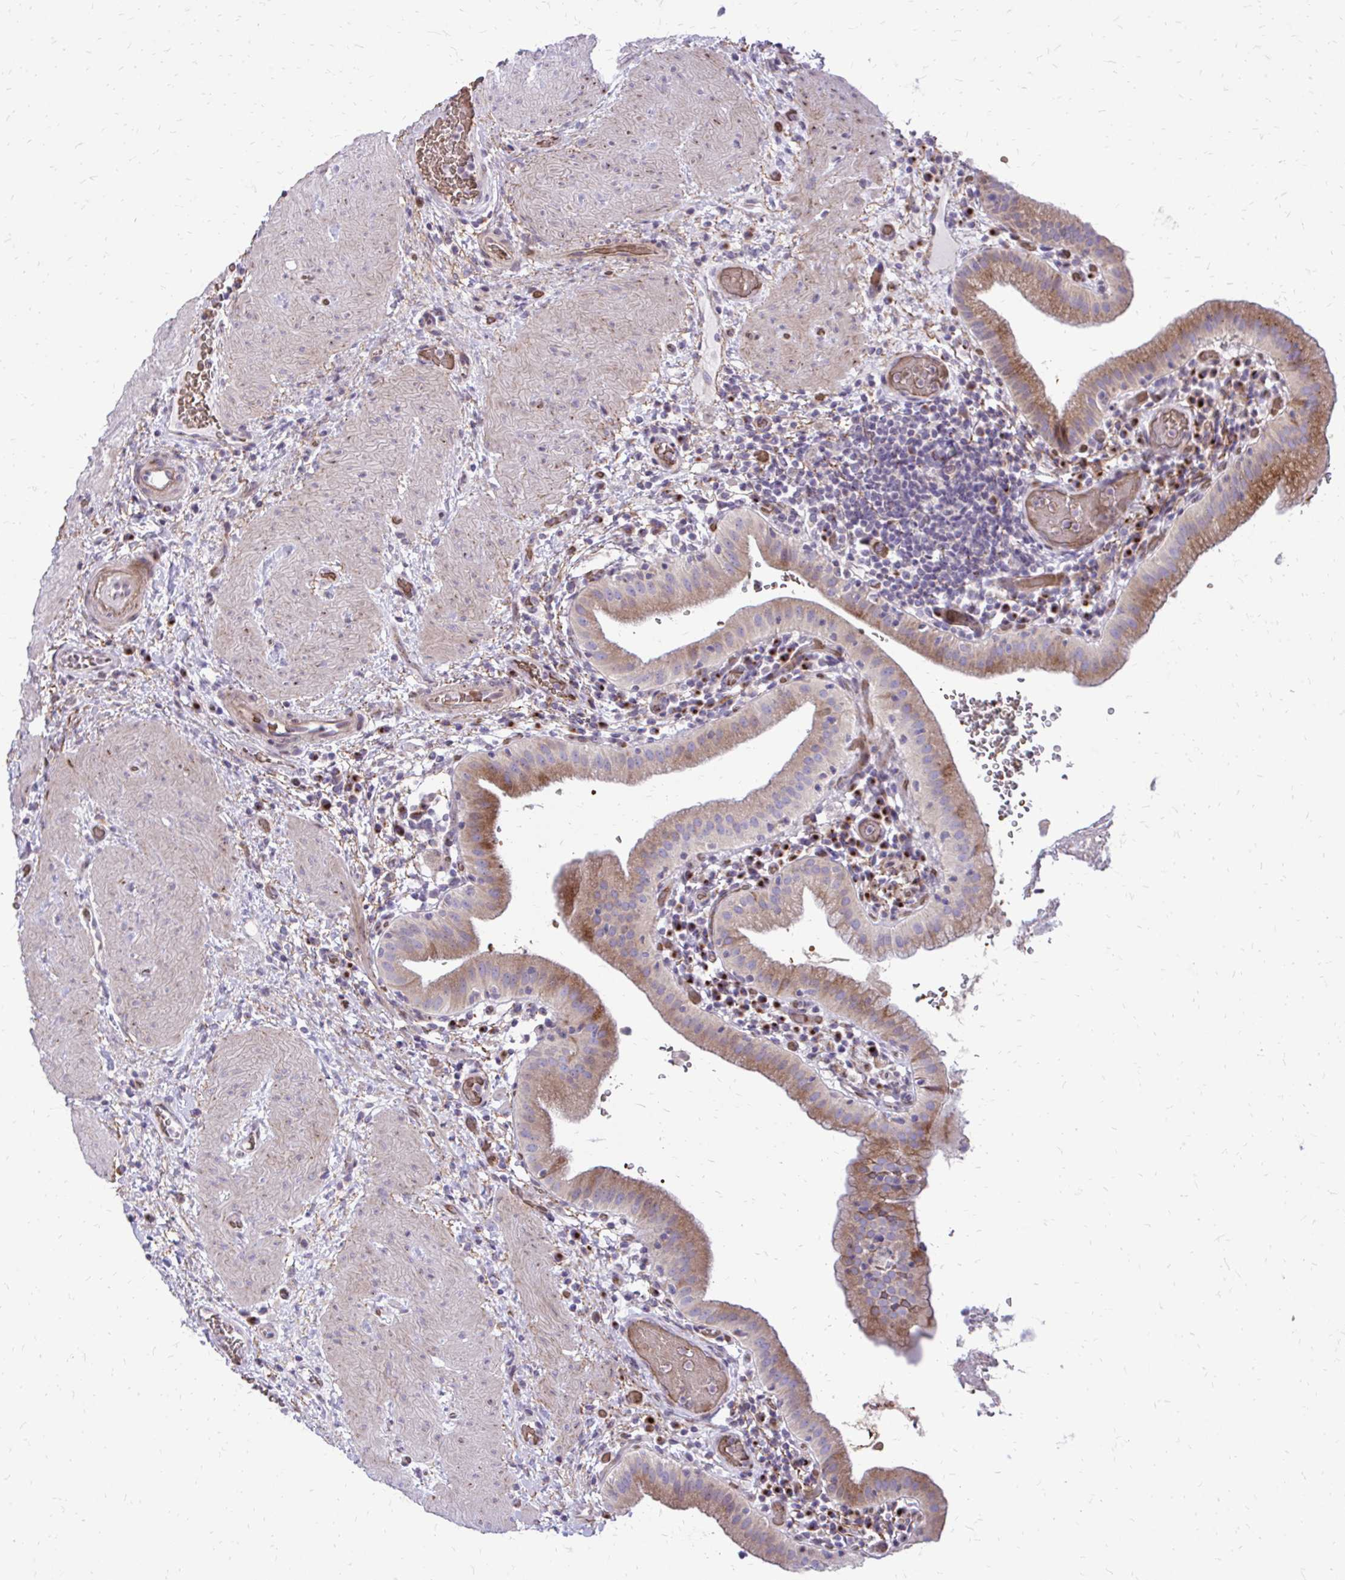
{"staining": {"intensity": "moderate", "quantity": ">75%", "location": "cytoplasmic/membranous"}, "tissue": "gallbladder", "cell_type": "Glandular cells", "image_type": "normal", "snomed": [{"axis": "morphology", "description": "Normal tissue, NOS"}, {"axis": "topography", "description": "Gallbladder"}], "caption": "Immunohistochemical staining of benign gallbladder exhibits >75% levels of moderate cytoplasmic/membranous protein staining in approximately >75% of glandular cells.", "gene": "FUNDC2", "patient": {"sex": "male", "age": 26}}